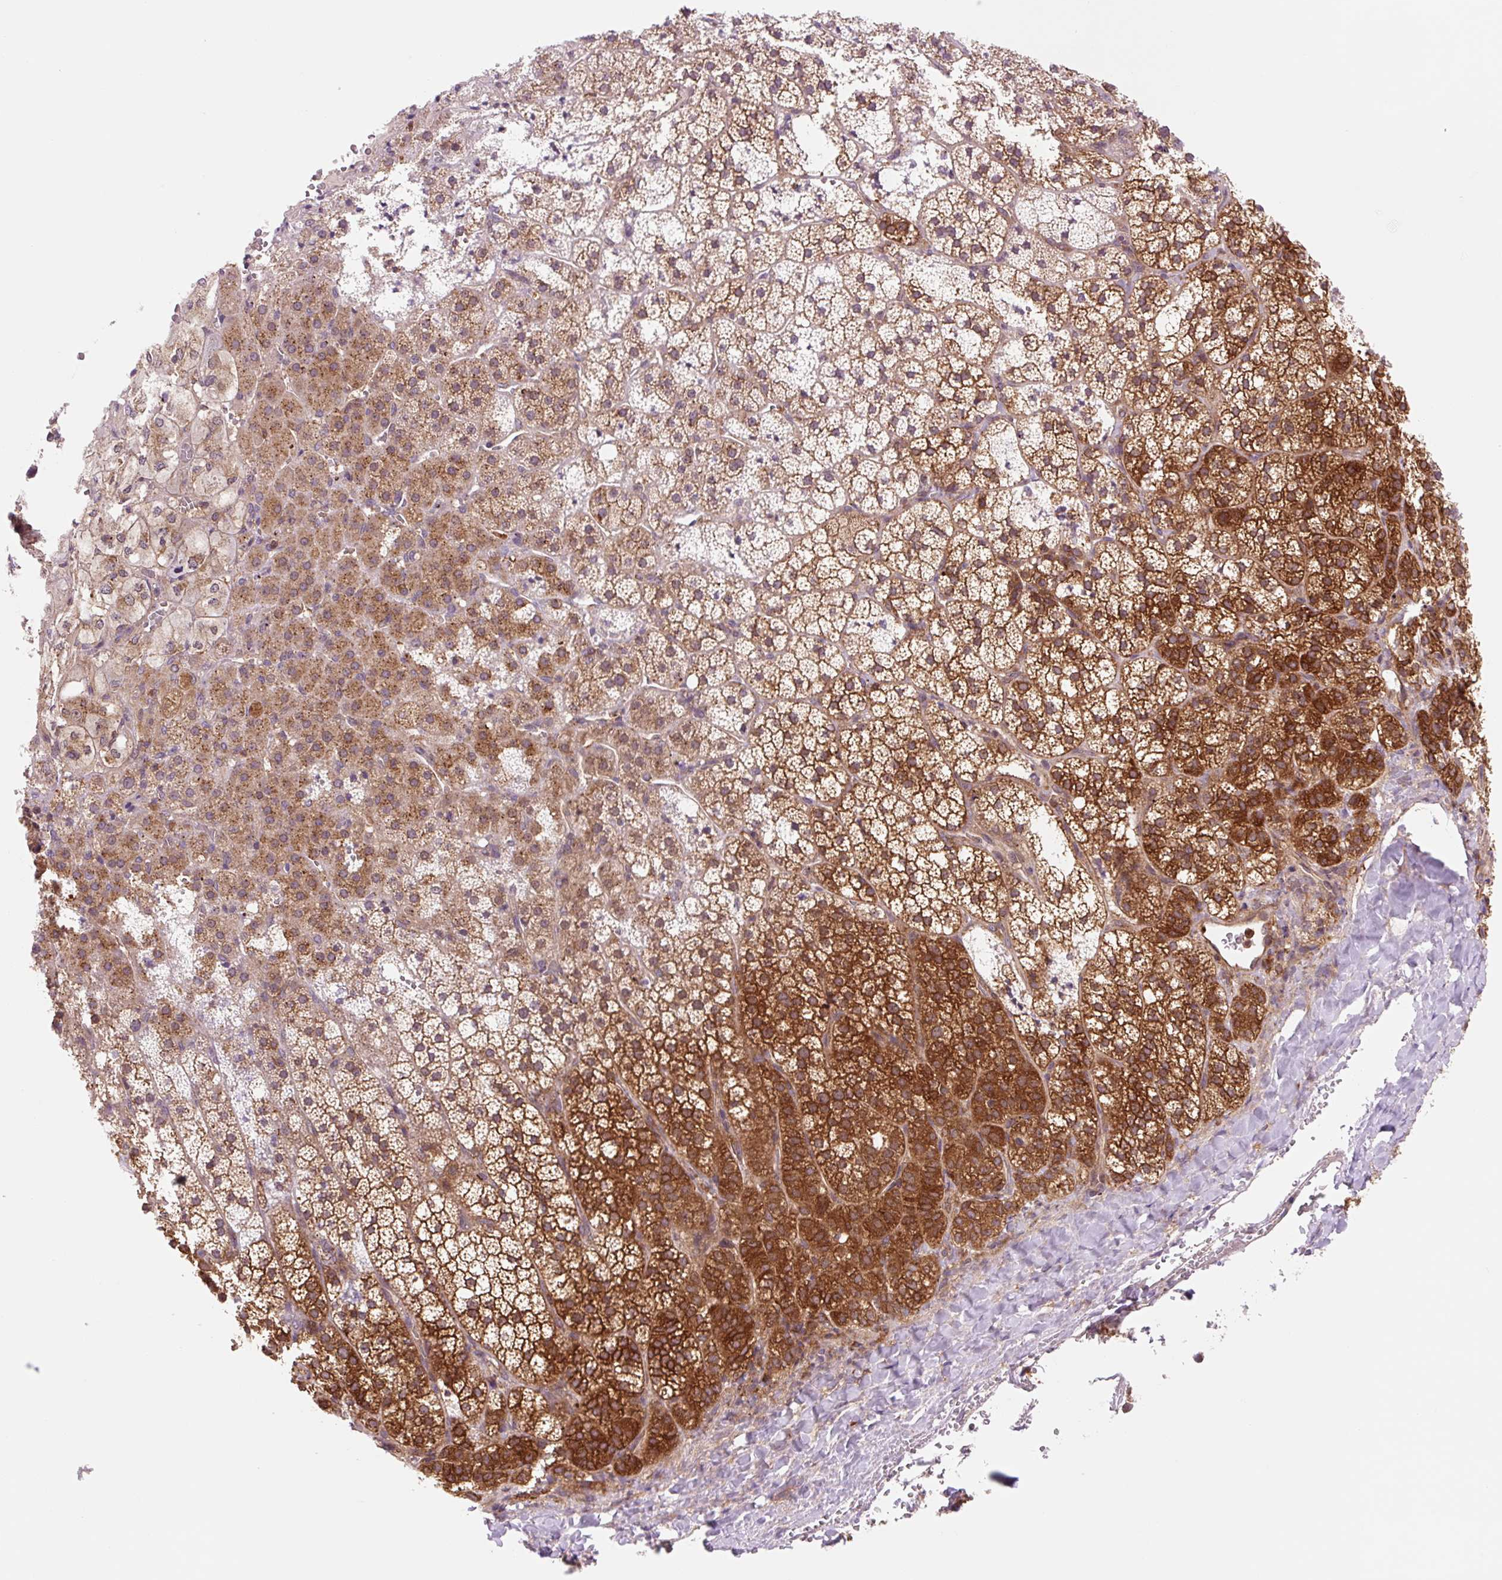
{"staining": {"intensity": "strong", "quantity": ">75%", "location": "cytoplasmic/membranous"}, "tissue": "adrenal gland", "cell_type": "Glandular cells", "image_type": "normal", "snomed": [{"axis": "morphology", "description": "Normal tissue, NOS"}, {"axis": "topography", "description": "Adrenal gland"}], "caption": "A histopathology image of adrenal gland stained for a protein displays strong cytoplasmic/membranous brown staining in glandular cells. The protein is stained brown, and the nuclei are stained in blue (DAB IHC with brightfield microscopy, high magnification).", "gene": "VPS4A", "patient": {"sex": "male", "age": 53}}